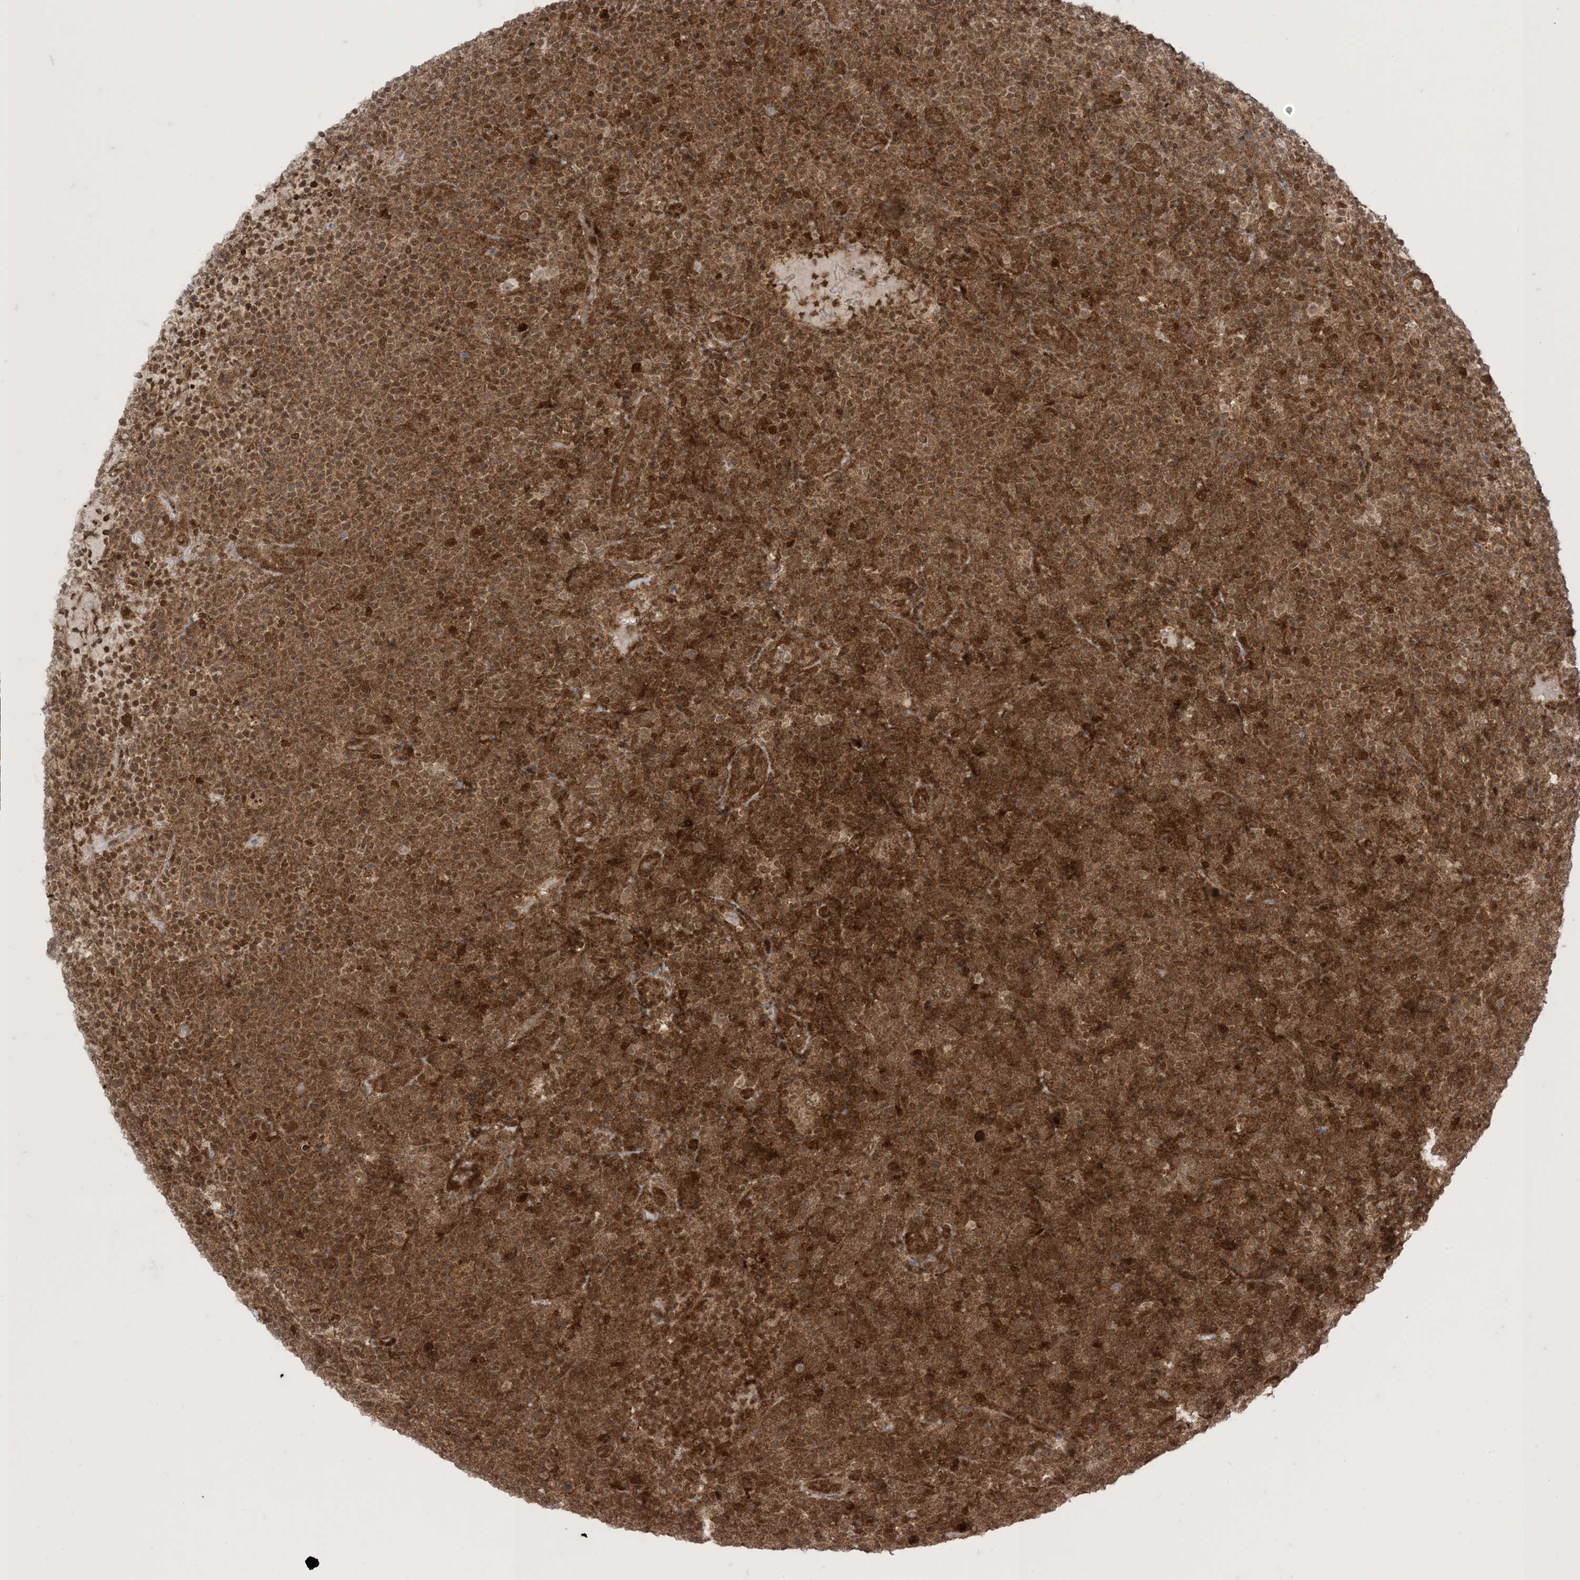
{"staining": {"intensity": "moderate", "quantity": ">75%", "location": "cytoplasmic/membranous"}, "tissue": "lymphoma", "cell_type": "Tumor cells", "image_type": "cancer", "snomed": [{"axis": "morphology", "description": "Malignant lymphoma, non-Hodgkin's type, High grade"}, {"axis": "topography", "description": "Lymph node"}], "caption": "IHC image of lymphoma stained for a protein (brown), which displays medium levels of moderate cytoplasmic/membranous positivity in approximately >75% of tumor cells.", "gene": "PTPA", "patient": {"sex": "male", "age": 61}}